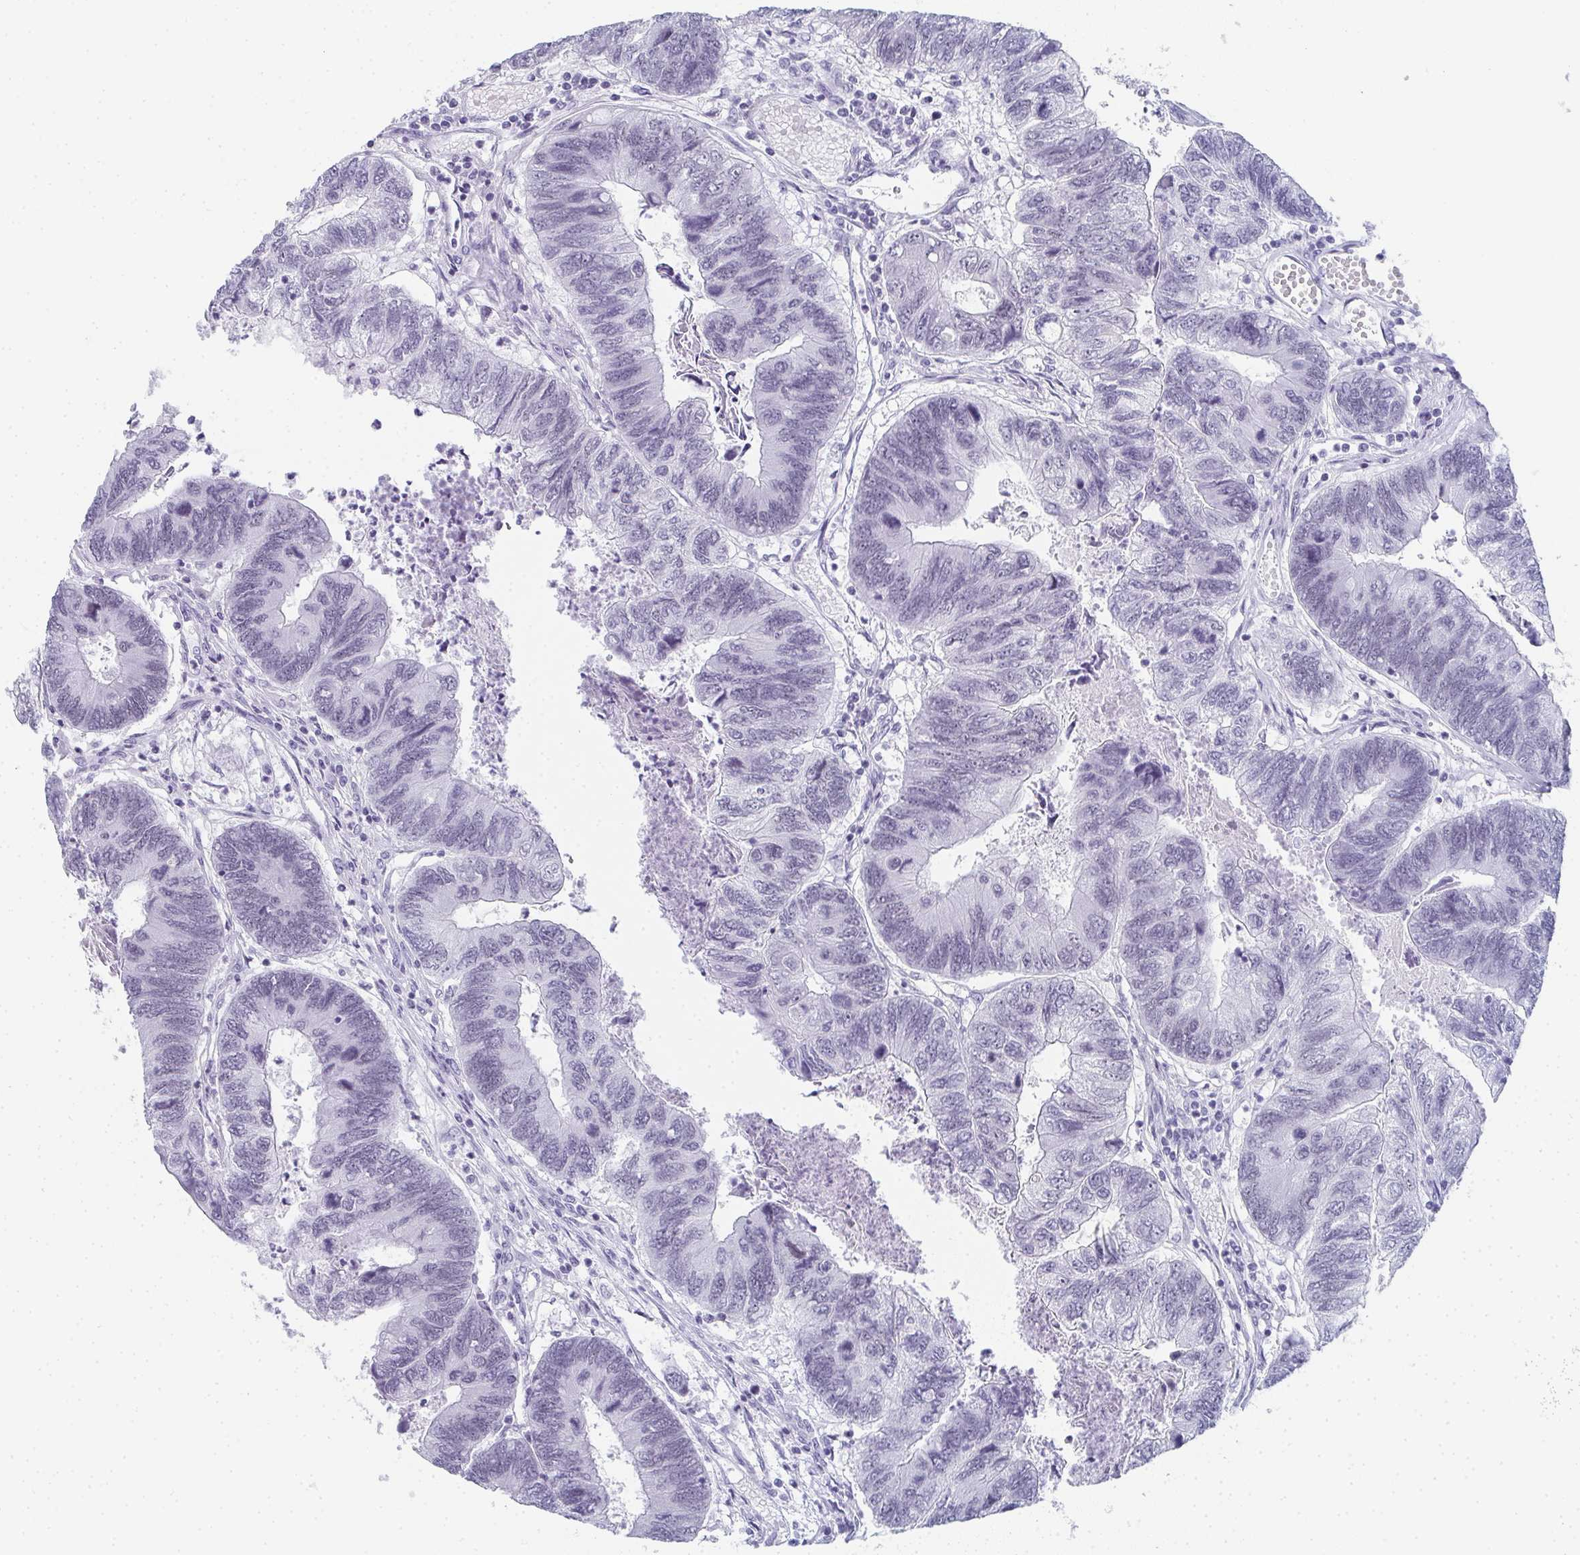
{"staining": {"intensity": "negative", "quantity": "none", "location": "none"}, "tissue": "colorectal cancer", "cell_type": "Tumor cells", "image_type": "cancer", "snomed": [{"axis": "morphology", "description": "Adenocarcinoma, NOS"}, {"axis": "topography", "description": "Colon"}], "caption": "DAB (3,3'-diaminobenzidine) immunohistochemical staining of human colorectal cancer shows no significant expression in tumor cells.", "gene": "PYCR3", "patient": {"sex": "female", "age": 67}}